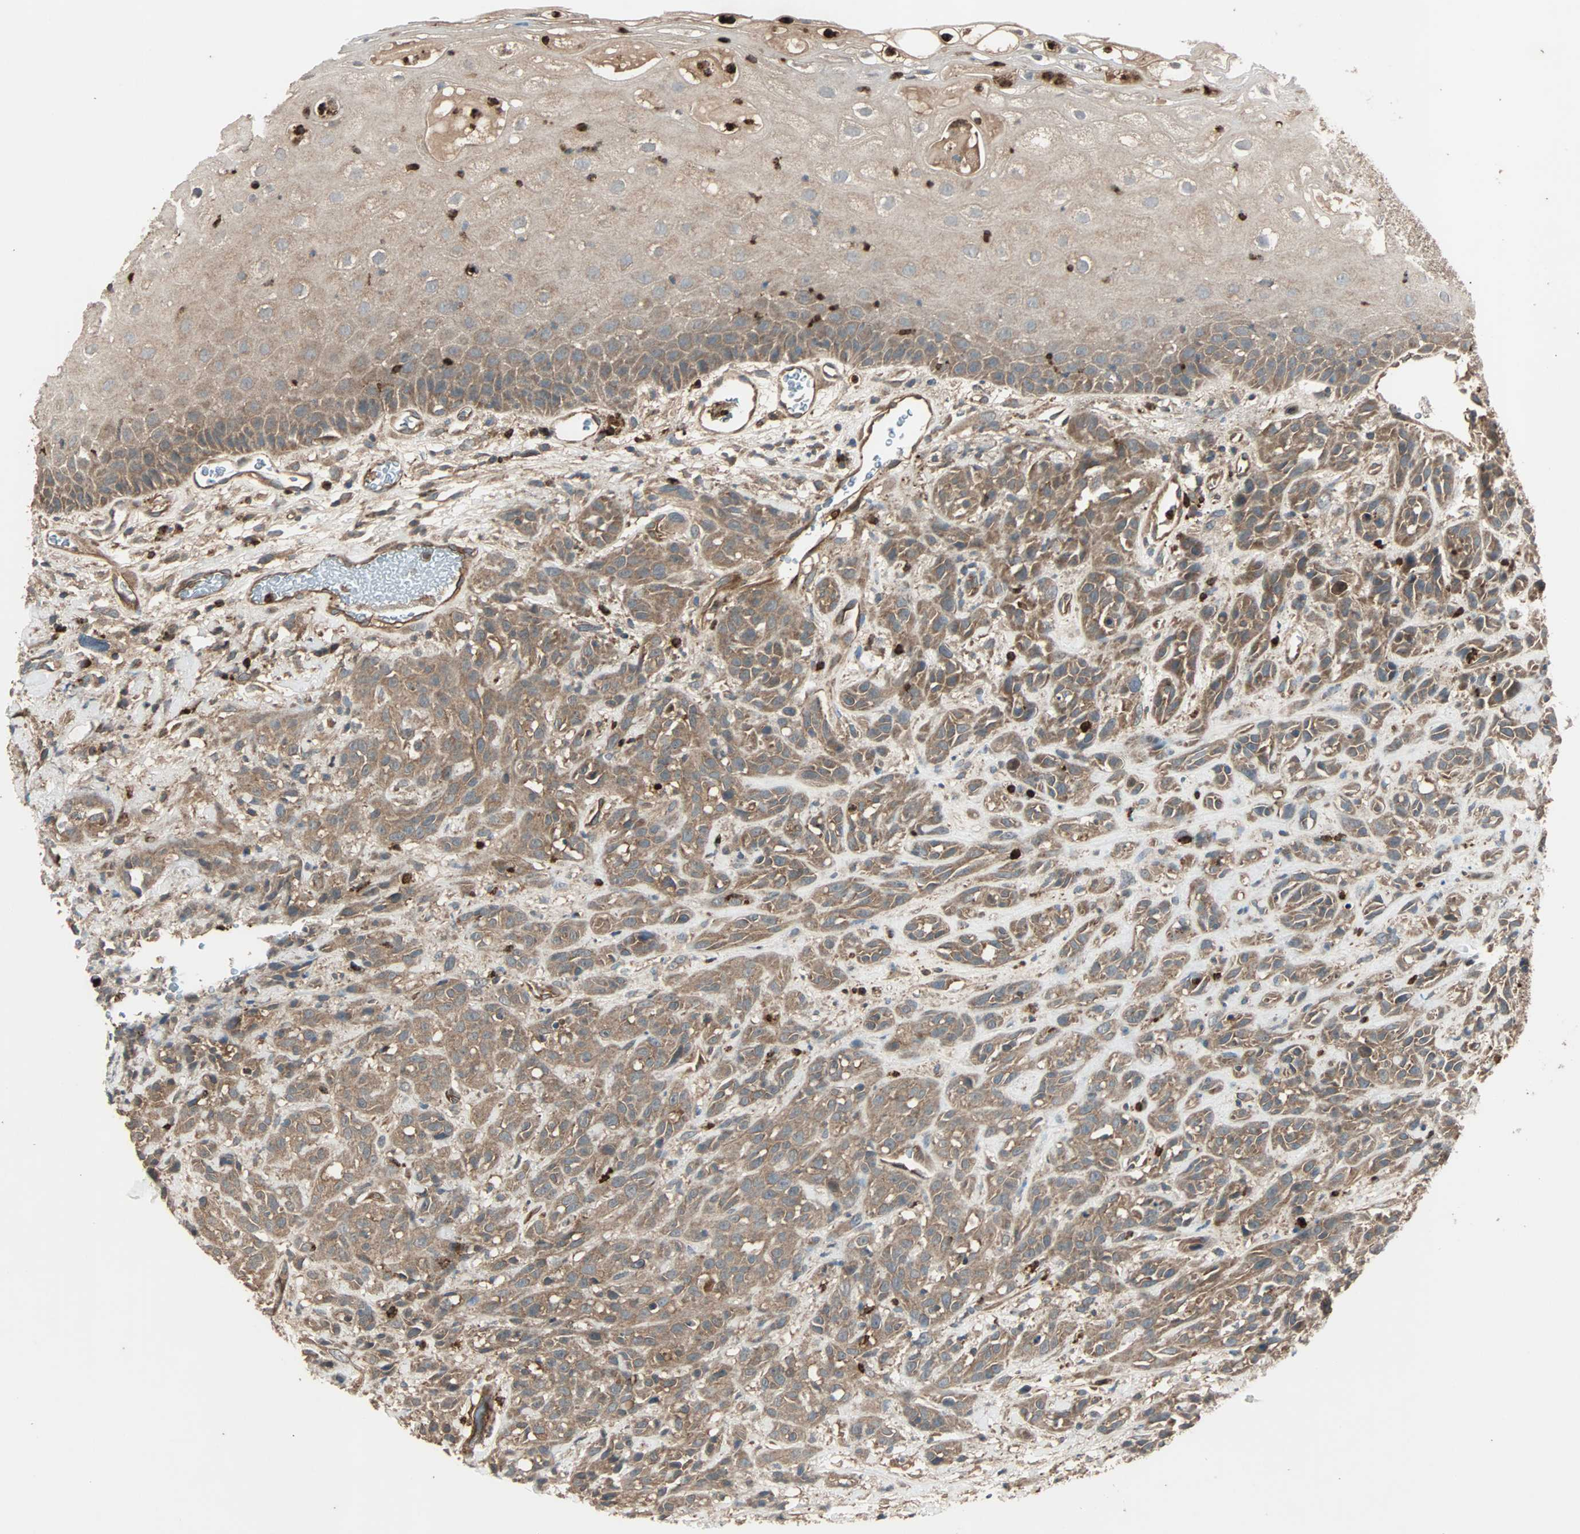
{"staining": {"intensity": "moderate", "quantity": ">75%", "location": "cytoplasmic/membranous"}, "tissue": "head and neck cancer", "cell_type": "Tumor cells", "image_type": "cancer", "snomed": [{"axis": "morphology", "description": "Normal tissue, NOS"}, {"axis": "morphology", "description": "Squamous cell carcinoma, NOS"}, {"axis": "topography", "description": "Cartilage tissue"}, {"axis": "topography", "description": "Head-Neck"}], "caption": "There is medium levels of moderate cytoplasmic/membranous expression in tumor cells of squamous cell carcinoma (head and neck), as demonstrated by immunohistochemical staining (brown color).", "gene": "GCK", "patient": {"sex": "male", "age": 62}}